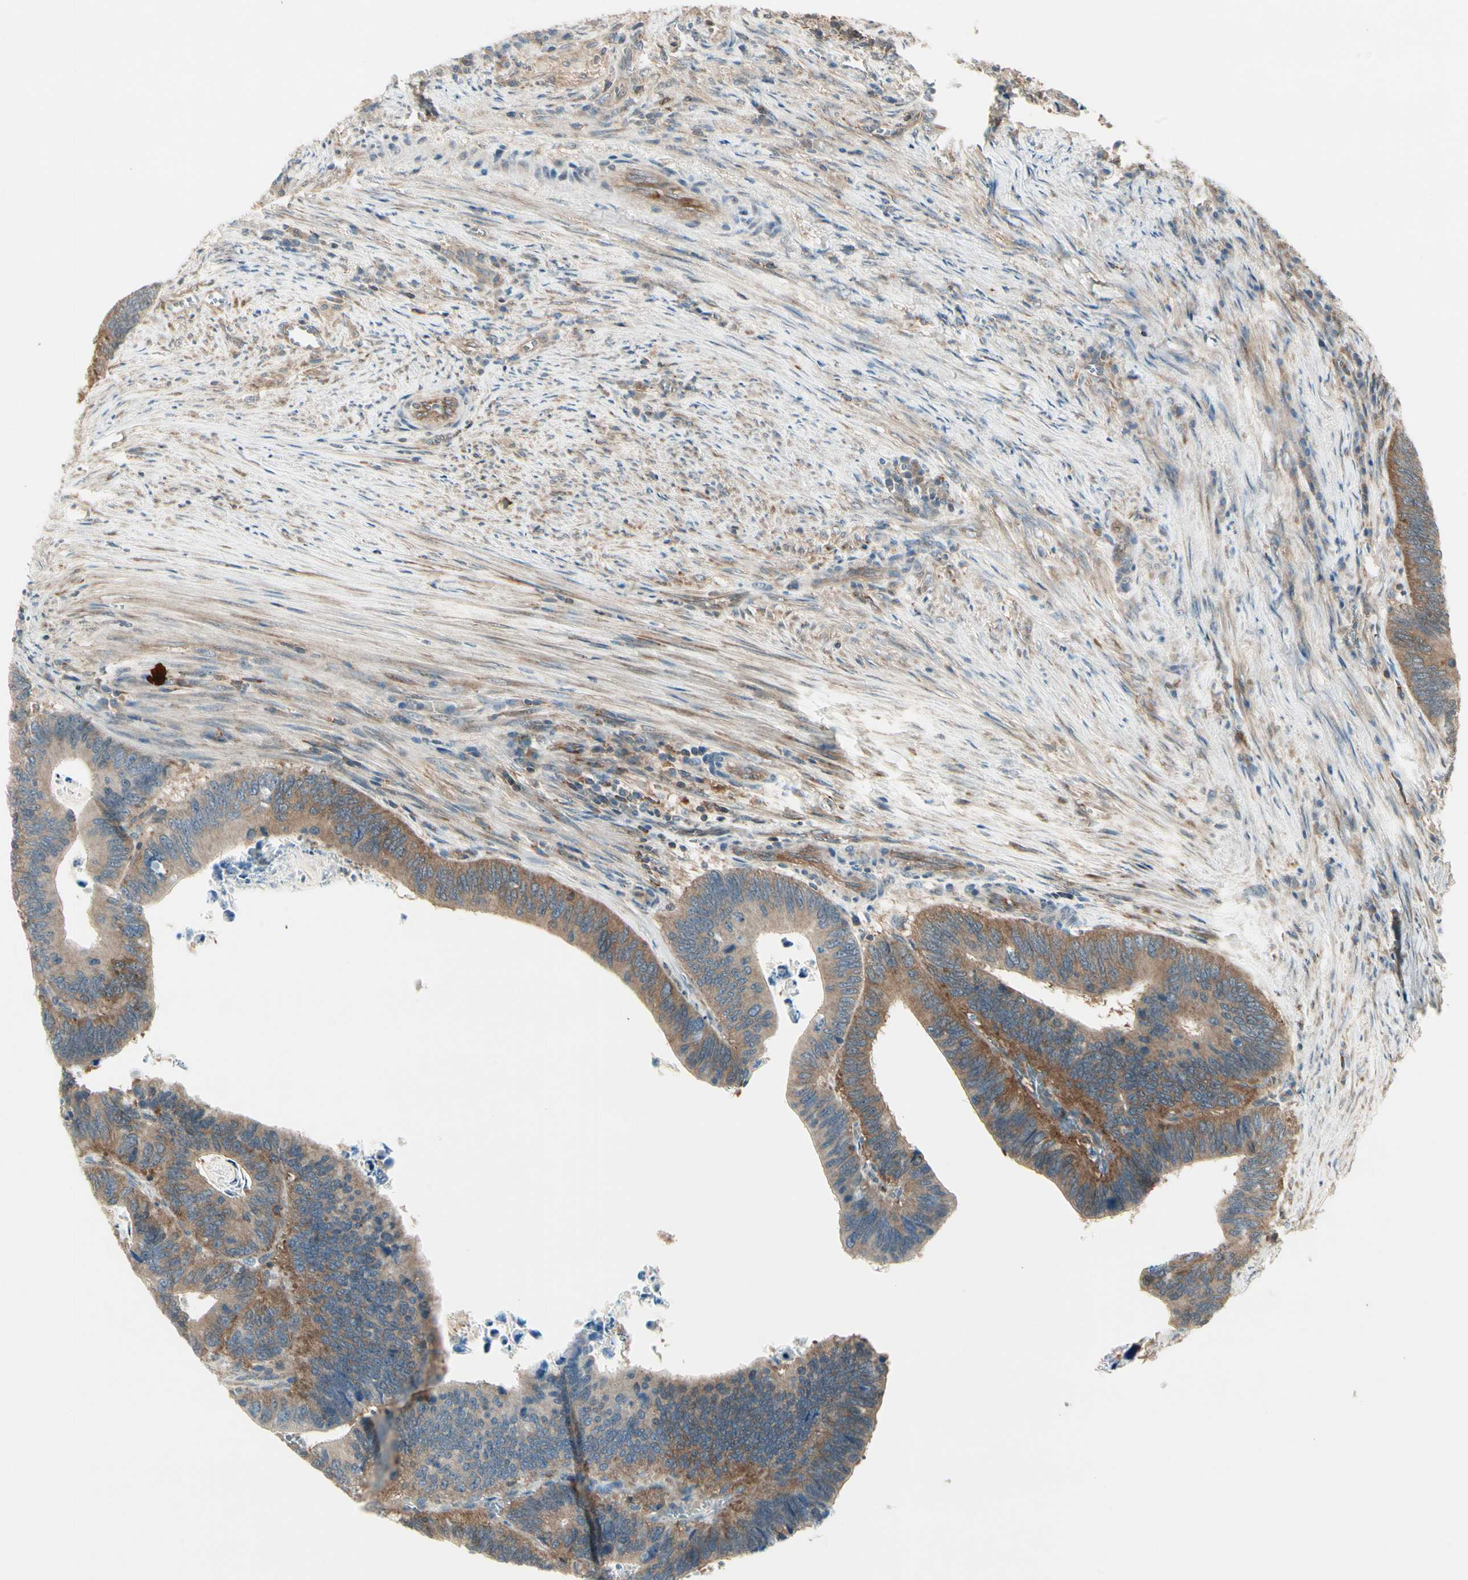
{"staining": {"intensity": "moderate", "quantity": ">75%", "location": "cytoplasmic/membranous"}, "tissue": "colorectal cancer", "cell_type": "Tumor cells", "image_type": "cancer", "snomed": [{"axis": "morphology", "description": "Adenocarcinoma, NOS"}, {"axis": "topography", "description": "Colon"}], "caption": "Adenocarcinoma (colorectal) was stained to show a protein in brown. There is medium levels of moderate cytoplasmic/membranous expression in about >75% of tumor cells. The protein is stained brown, and the nuclei are stained in blue (DAB (3,3'-diaminobenzidine) IHC with brightfield microscopy, high magnification).", "gene": "OXSR1", "patient": {"sex": "male", "age": 72}}